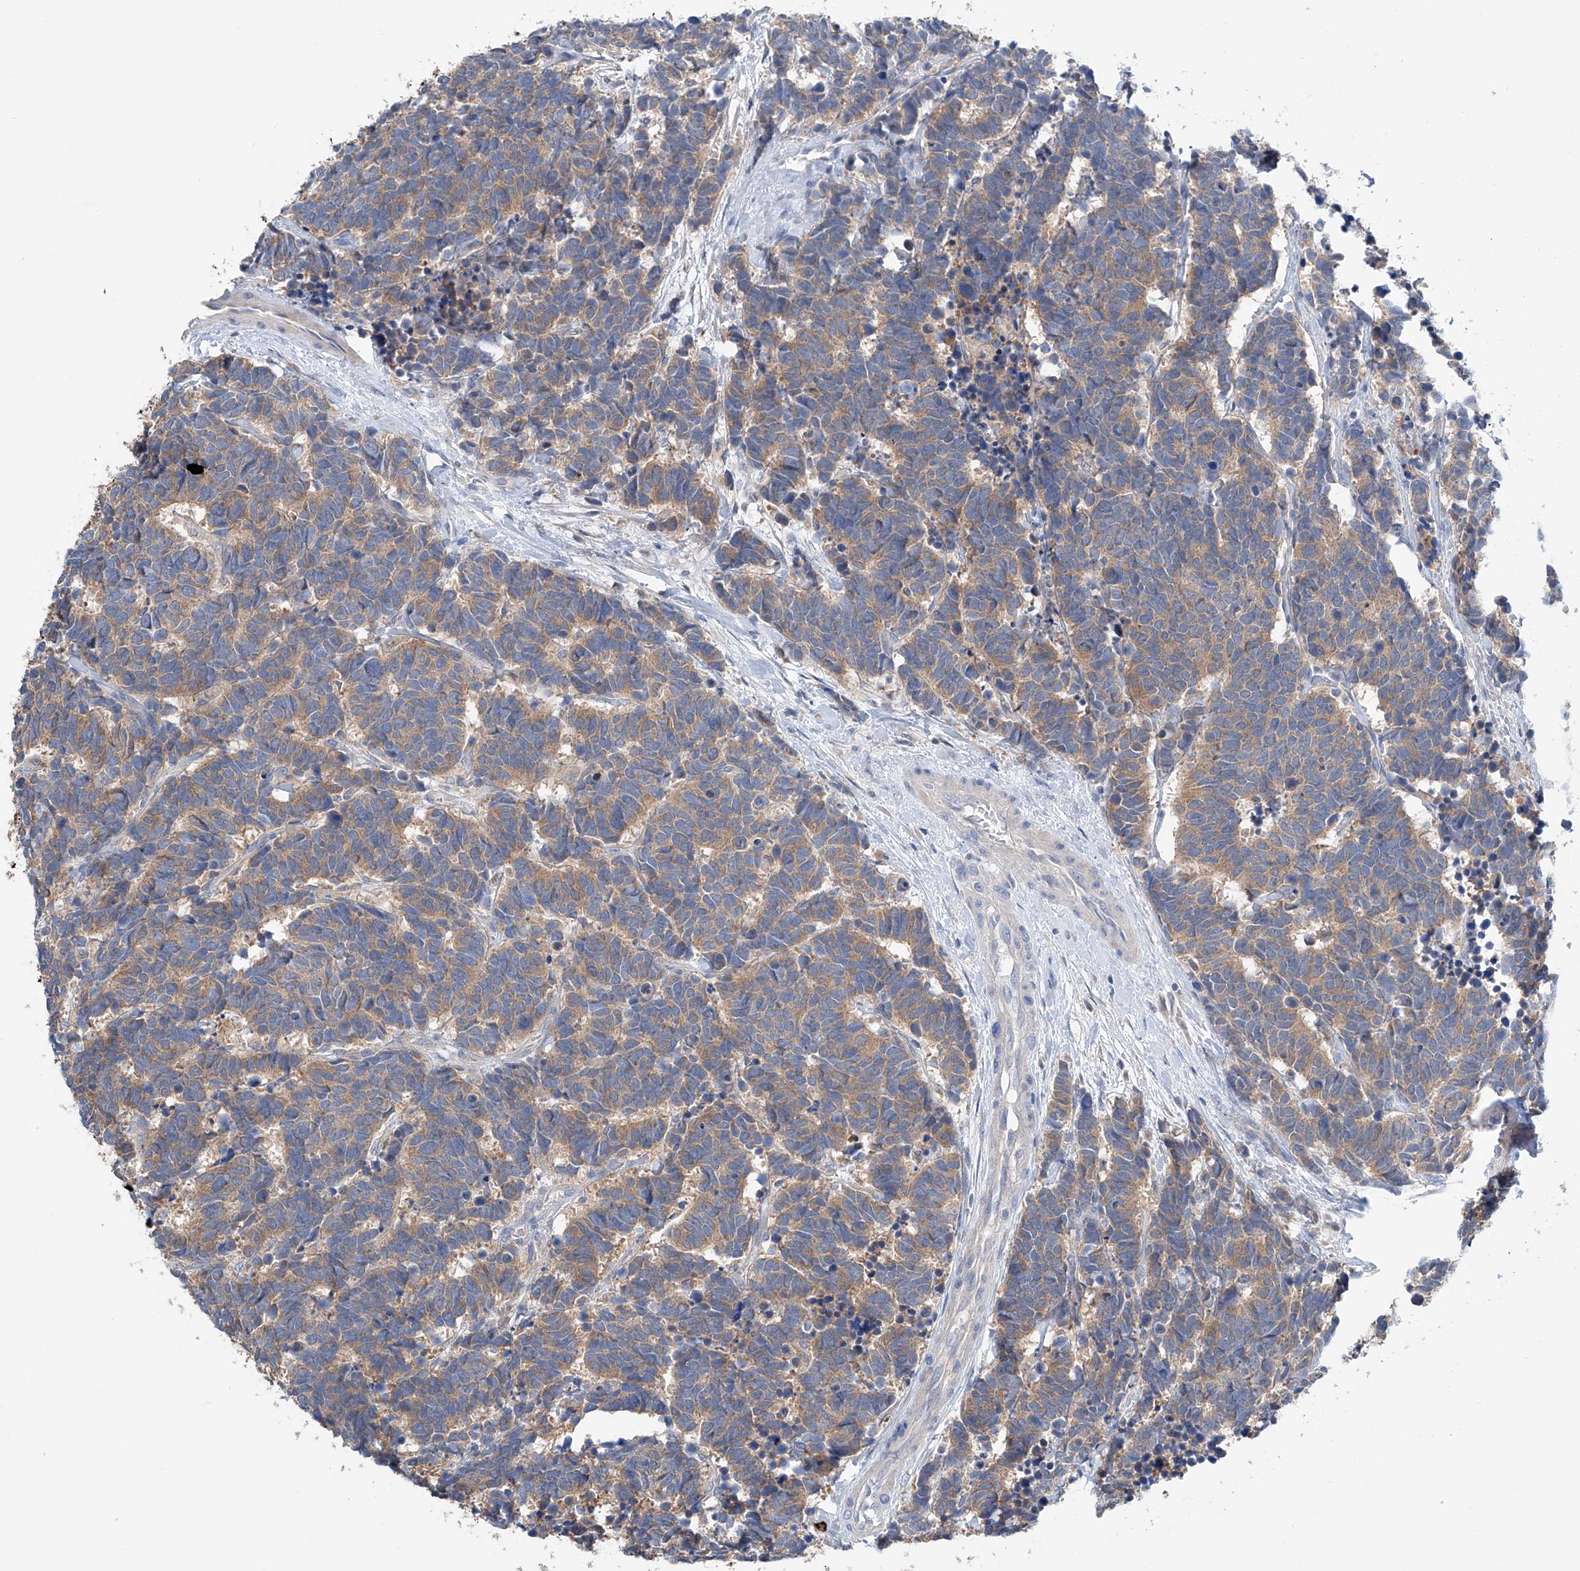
{"staining": {"intensity": "moderate", "quantity": ">75%", "location": "cytoplasmic/membranous"}, "tissue": "carcinoid", "cell_type": "Tumor cells", "image_type": "cancer", "snomed": [{"axis": "morphology", "description": "Carcinoma, NOS"}, {"axis": "morphology", "description": "Carcinoid, malignant, NOS"}, {"axis": "topography", "description": "Urinary bladder"}], "caption": "An image of human malignant carcinoid stained for a protein reveals moderate cytoplasmic/membranous brown staining in tumor cells.", "gene": "GPC4", "patient": {"sex": "male", "age": 57}}